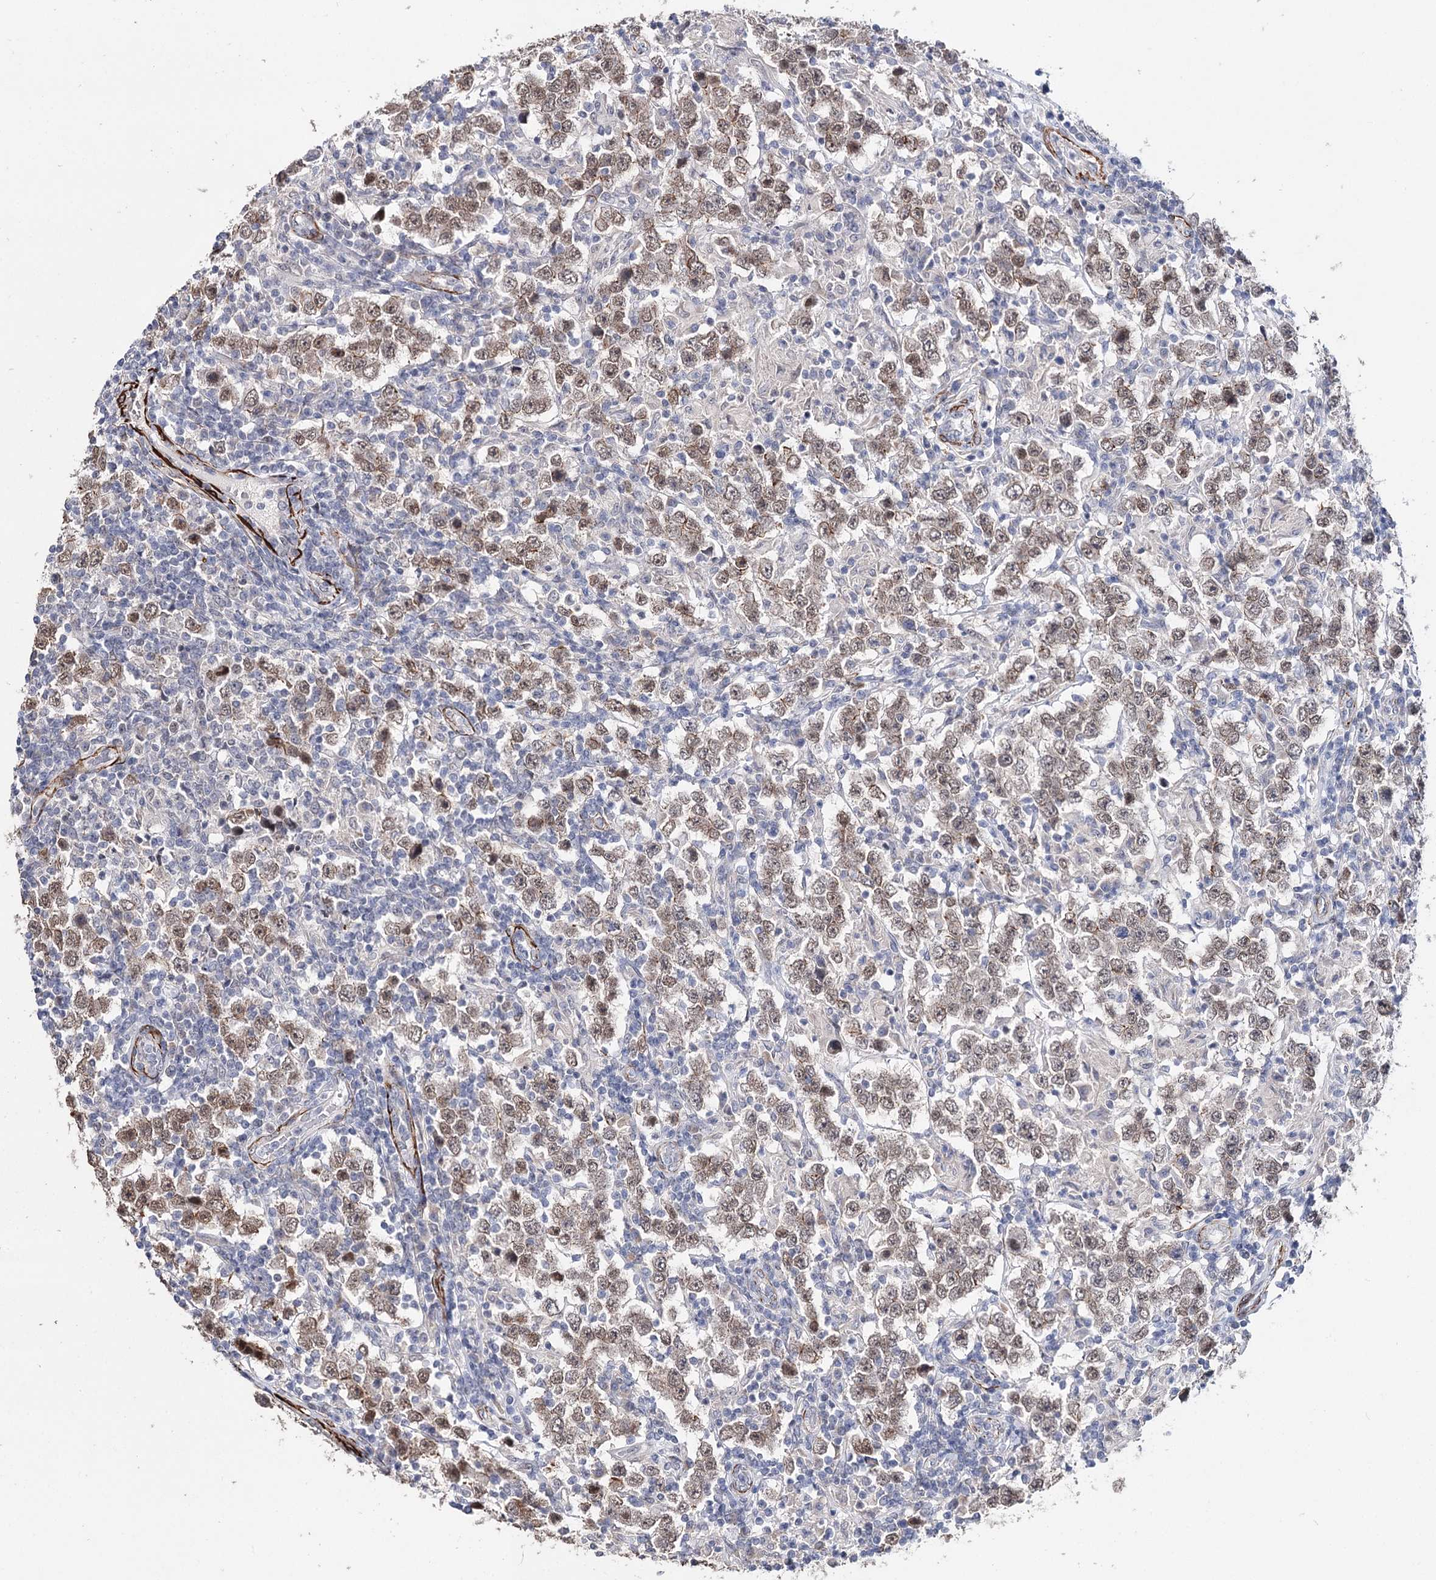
{"staining": {"intensity": "moderate", "quantity": ">75%", "location": "nuclear"}, "tissue": "testis cancer", "cell_type": "Tumor cells", "image_type": "cancer", "snomed": [{"axis": "morphology", "description": "Normal tissue, NOS"}, {"axis": "morphology", "description": "Urothelial carcinoma, High grade"}, {"axis": "morphology", "description": "Seminoma, NOS"}, {"axis": "morphology", "description": "Carcinoma, Embryonal, NOS"}, {"axis": "topography", "description": "Urinary bladder"}, {"axis": "topography", "description": "Testis"}], "caption": "About >75% of tumor cells in testis cancer display moderate nuclear protein positivity as visualized by brown immunohistochemical staining.", "gene": "CFAP46", "patient": {"sex": "male", "age": 41}}